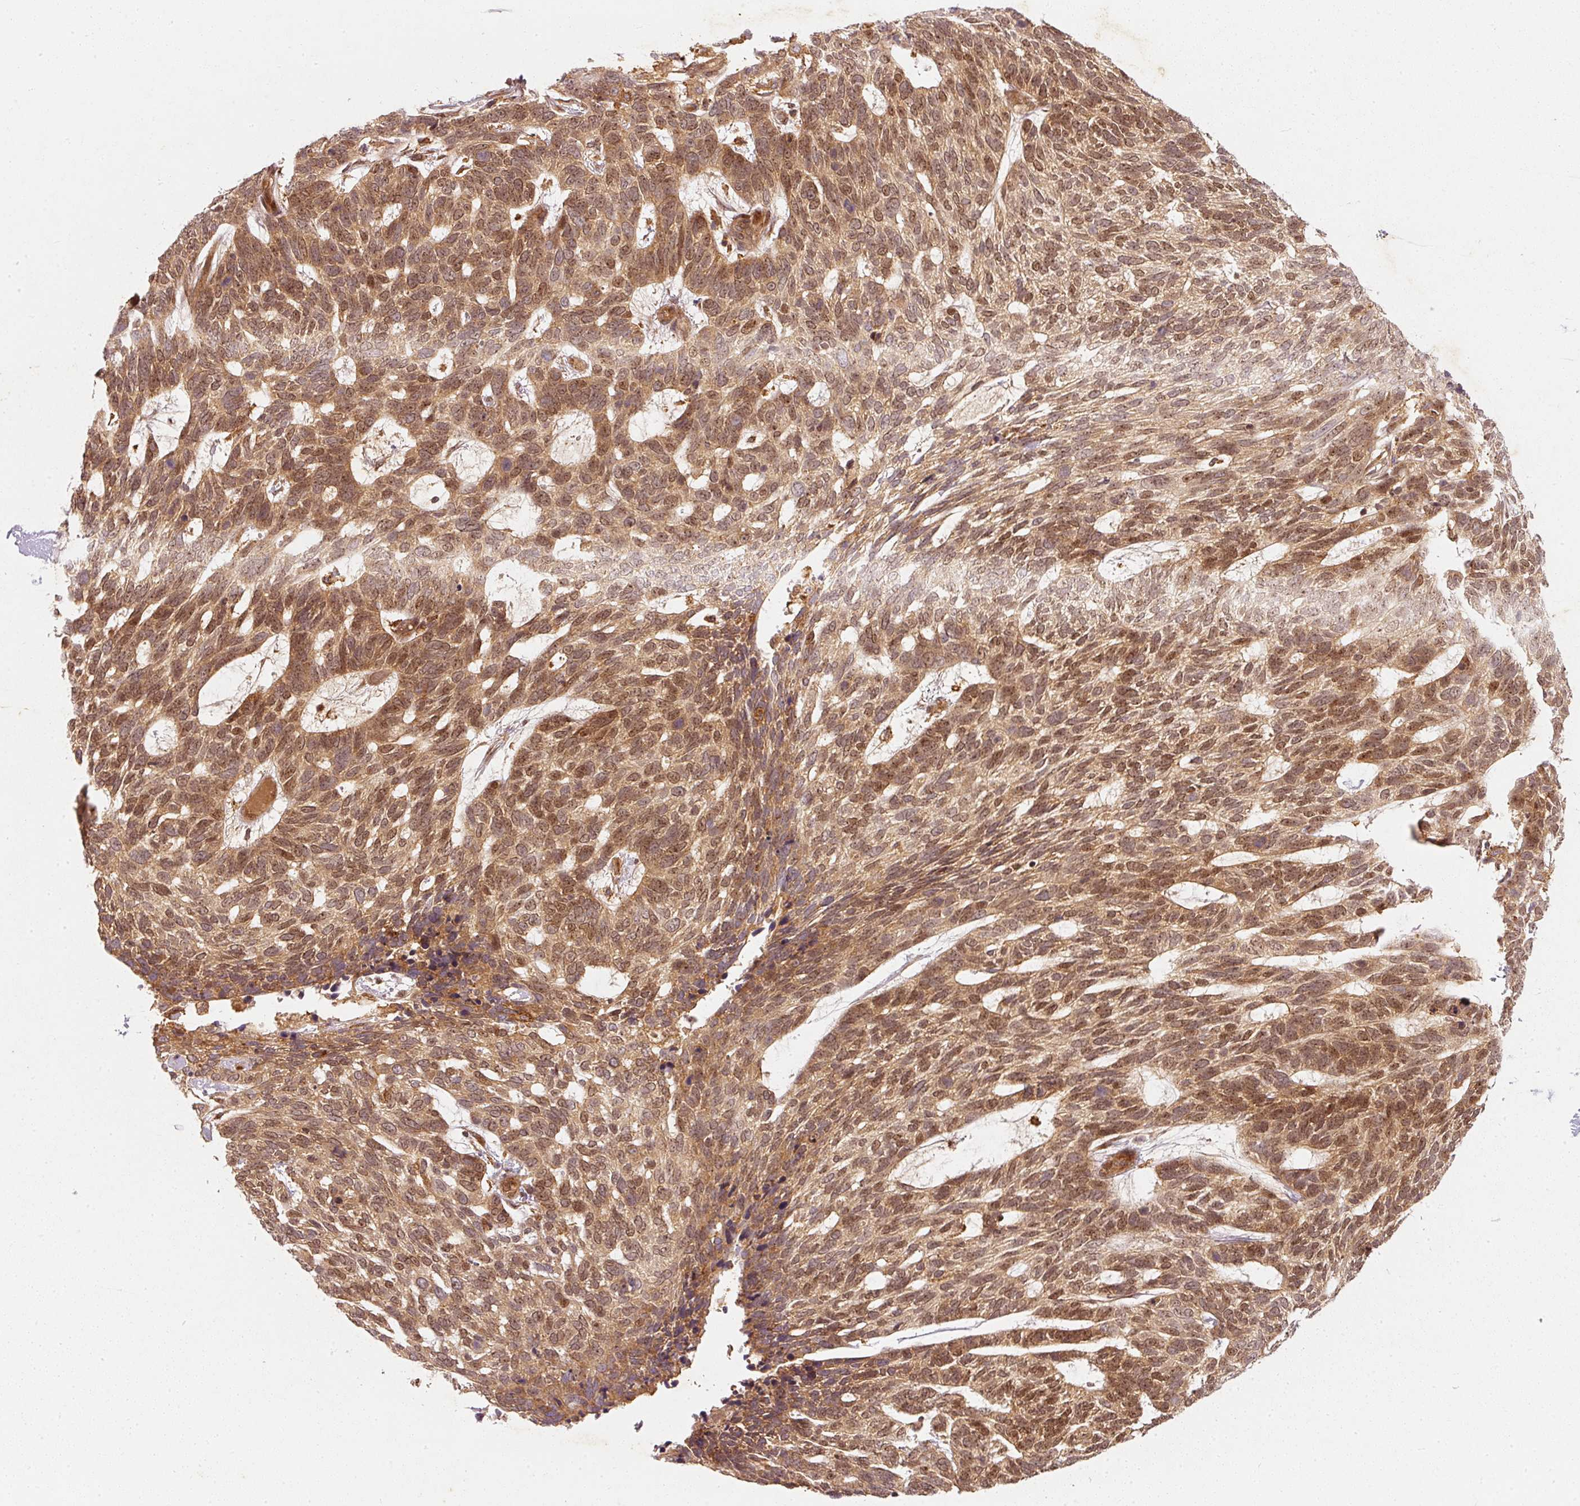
{"staining": {"intensity": "moderate", "quantity": ">75%", "location": "cytoplasmic/membranous,nuclear"}, "tissue": "skin cancer", "cell_type": "Tumor cells", "image_type": "cancer", "snomed": [{"axis": "morphology", "description": "Basal cell carcinoma"}, {"axis": "topography", "description": "Skin"}], "caption": "About >75% of tumor cells in skin cancer demonstrate moderate cytoplasmic/membranous and nuclear protein positivity as visualized by brown immunohistochemical staining.", "gene": "ZNF580", "patient": {"sex": "female", "age": 65}}